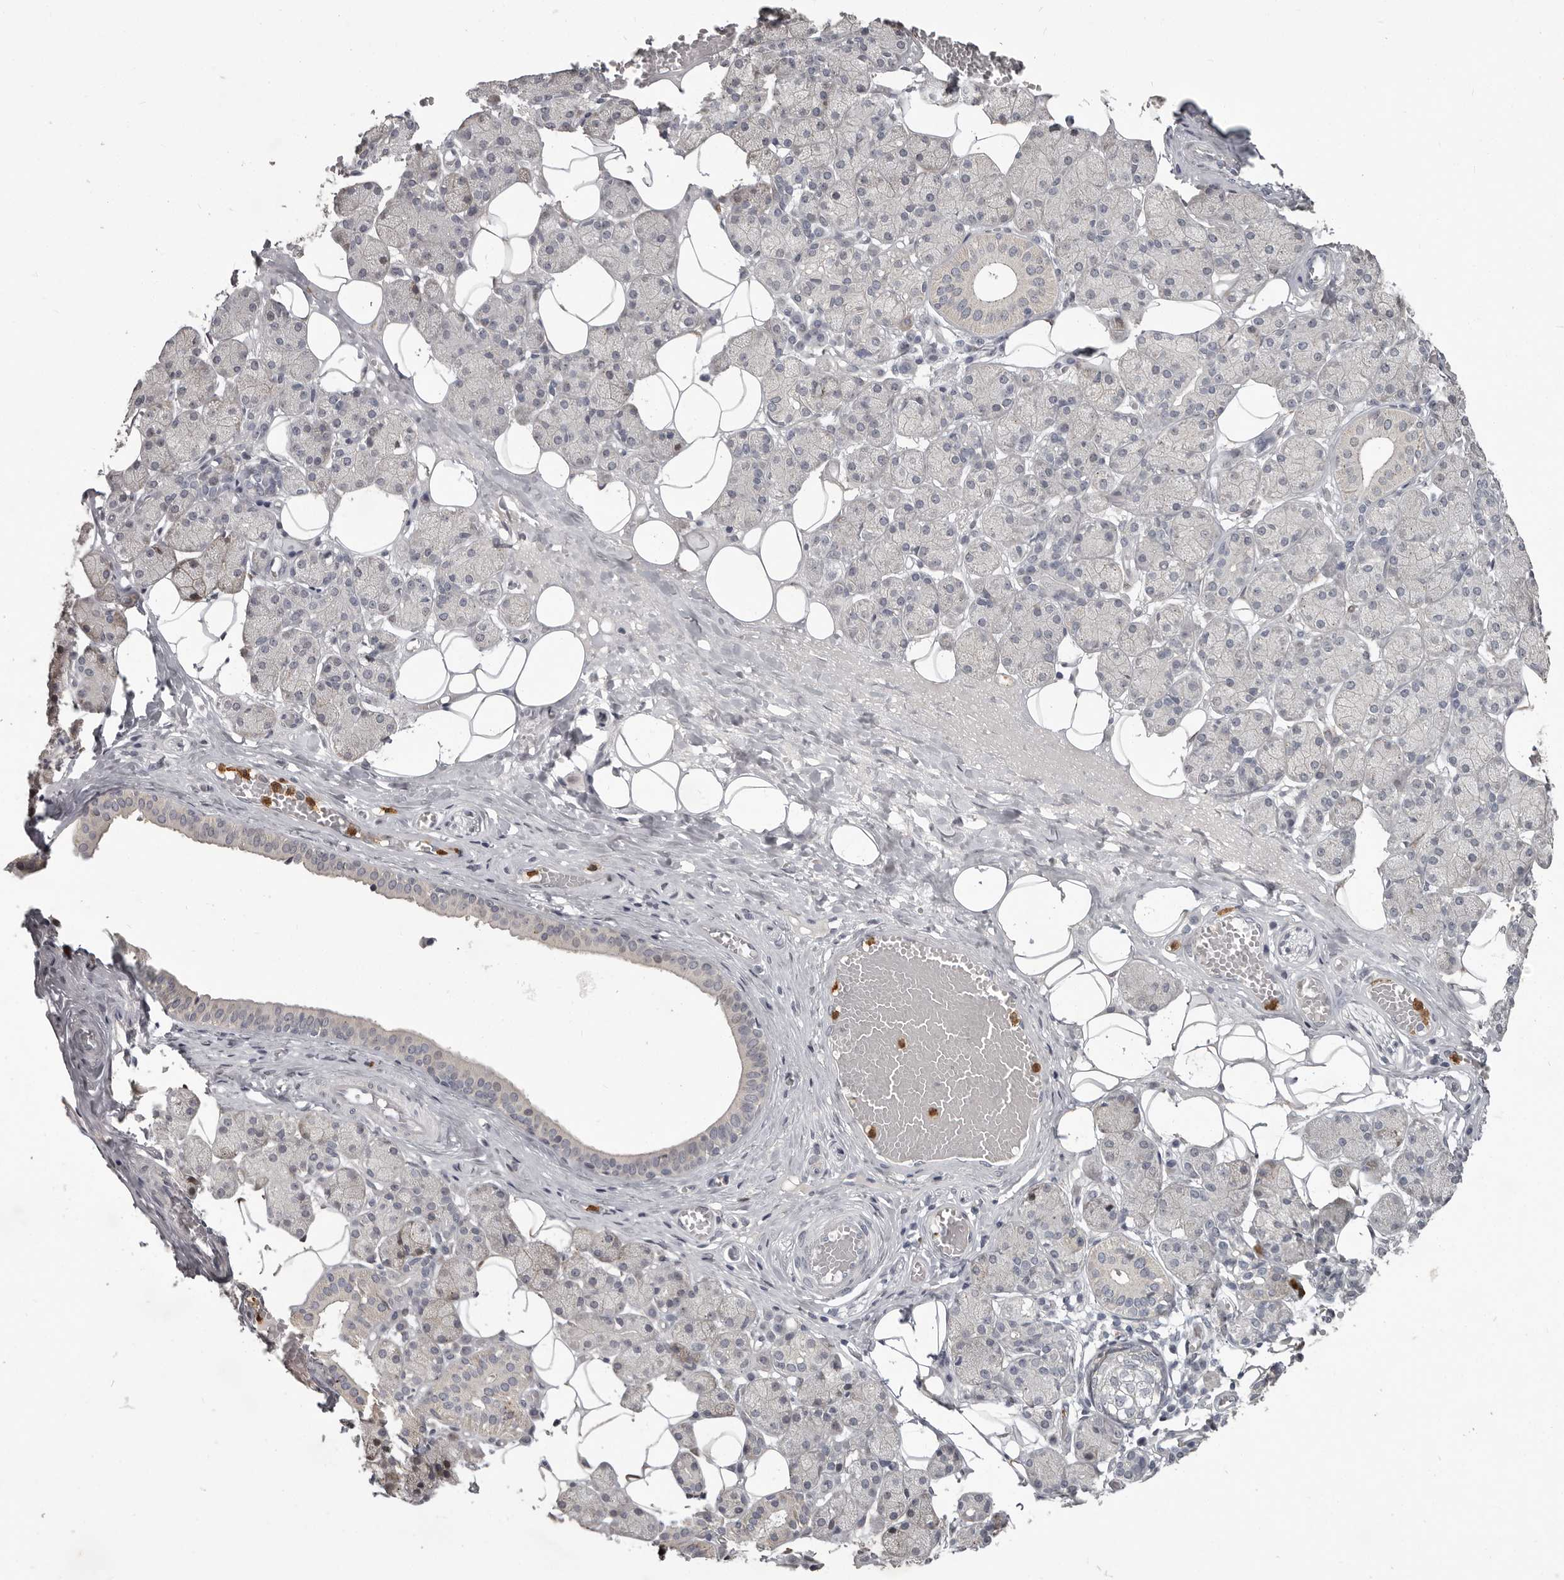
{"staining": {"intensity": "negative", "quantity": "none", "location": "none"}, "tissue": "salivary gland", "cell_type": "Glandular cells", "image_type": "normal", "snomed": [{"axis": "morphology", "description": "Normal tissue, NOS"}, {"axis": "topography", "description": "Salivary gland"}], "caption": "This is an immunohistochemistry (IHC) image of normal human salivary gland. There is no expression in glandular cells.", "gene": "GPR157", "patient": {"sex": "female", "age": 33}}